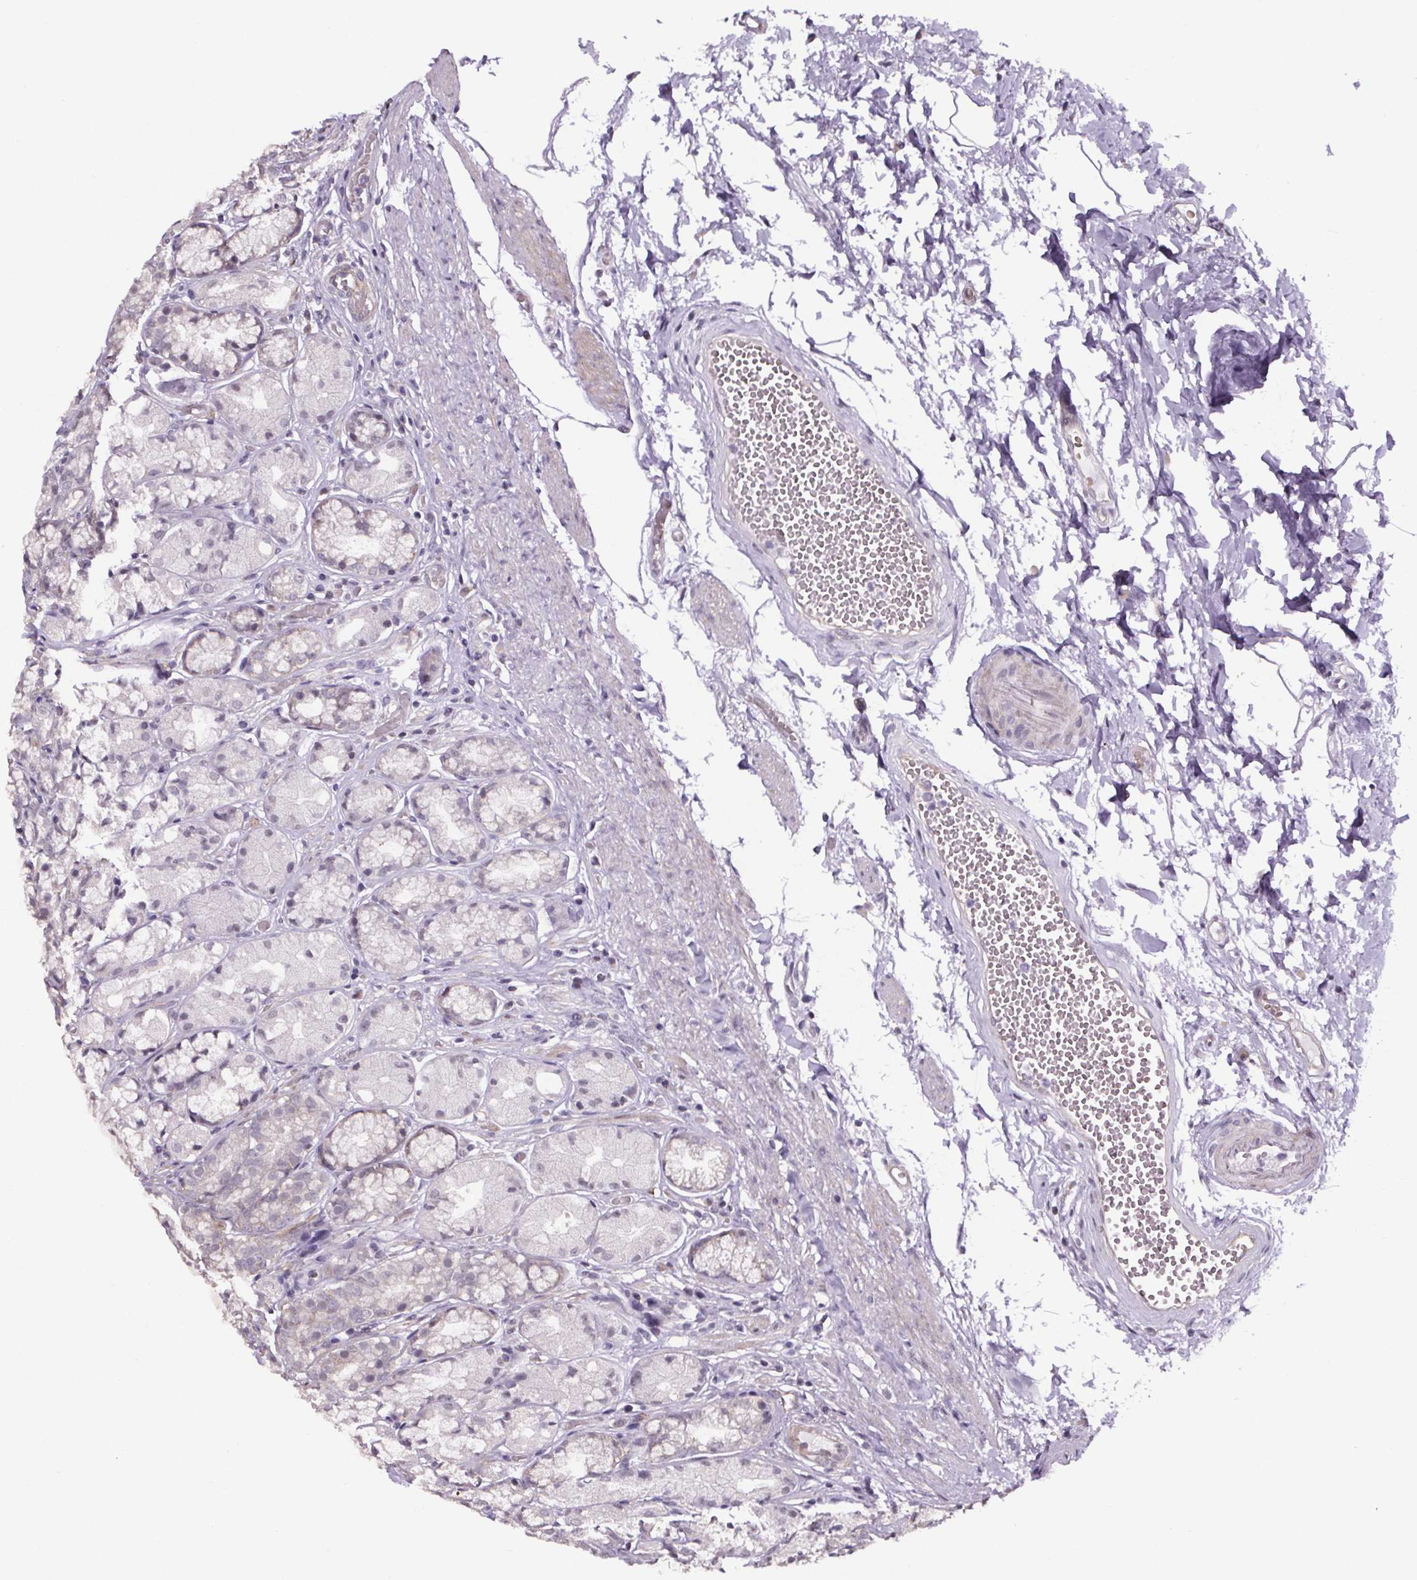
{"staining": {"intensity": "negative", "quantity": "none", "location": "none"}, "tissue": "stomach", "cell_type": "Glandular cells", "image_type": "normal", "snomed": [{"axis": "morphology", "description": "Normal tissue, NOS"}, {"axis": "topography", "description": "Stomach"}], "caption": "Normal stomach was stained to show a protein in brown. There is no significant positivity in glandular cells. (Brightfield microscopy of DAB immunohistochemistry (IHC) at high magnification).", "gene": "TTC12", "patient": {"sex": "male", "age": 70}}